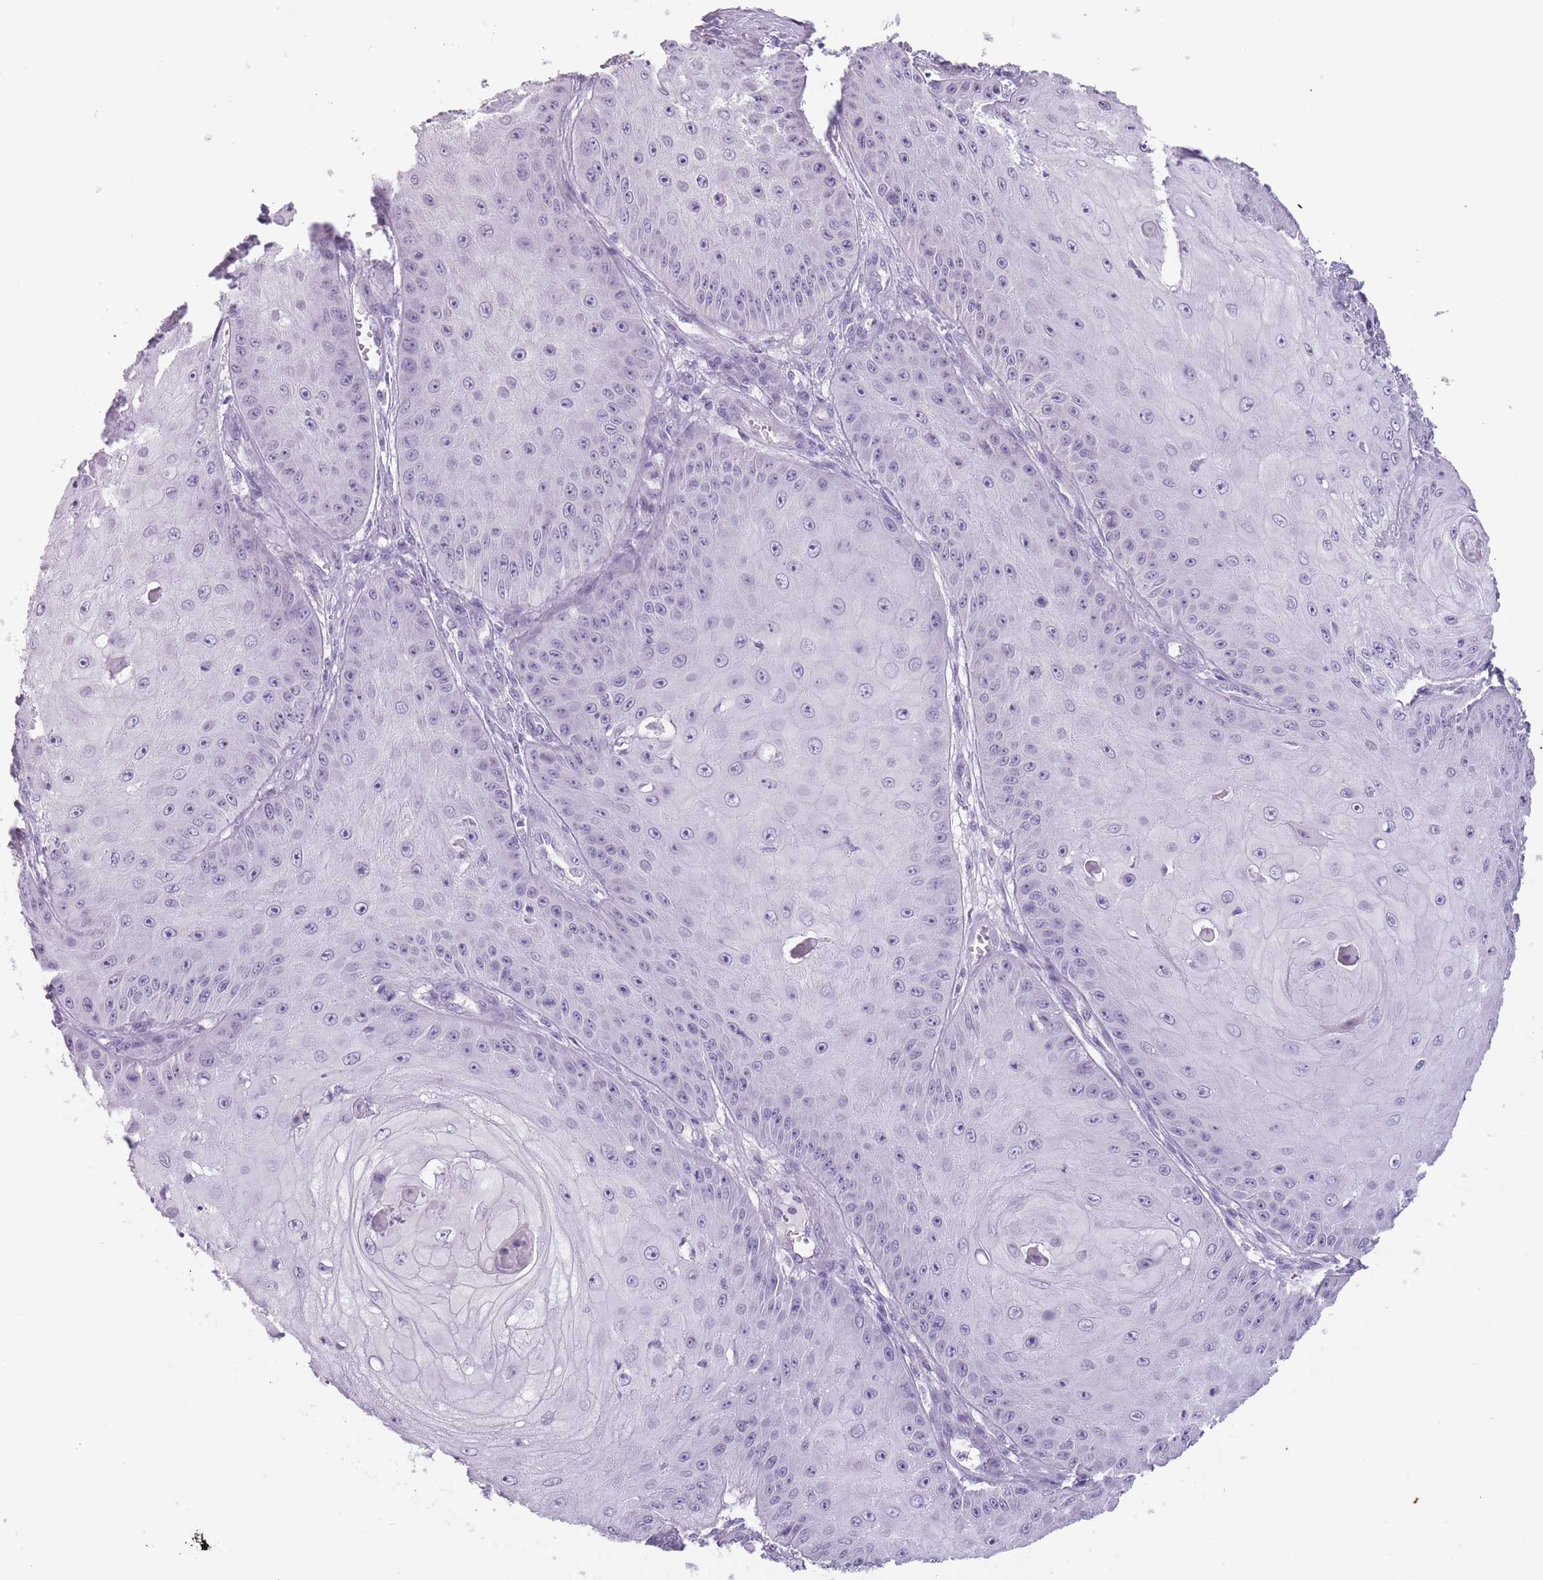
{"staining": {"intensity": "negative", "quantity": "none", "location": "none"}, "tissue": "skin cancer", "cell_type": "Tumor cells", "image_type": "cancer", "snomed": [{"axis": "morphology", "description": "Squamous cell carcinoma, NOS"}, {"axis": "topography", "description": "Skin"}], "caption": "Immunohistochemical staining of skin cancer exhibits no significant positivity in tumor cells.", "gene": "TMEM236", "patient": {"sex": "male", "age": 70}}